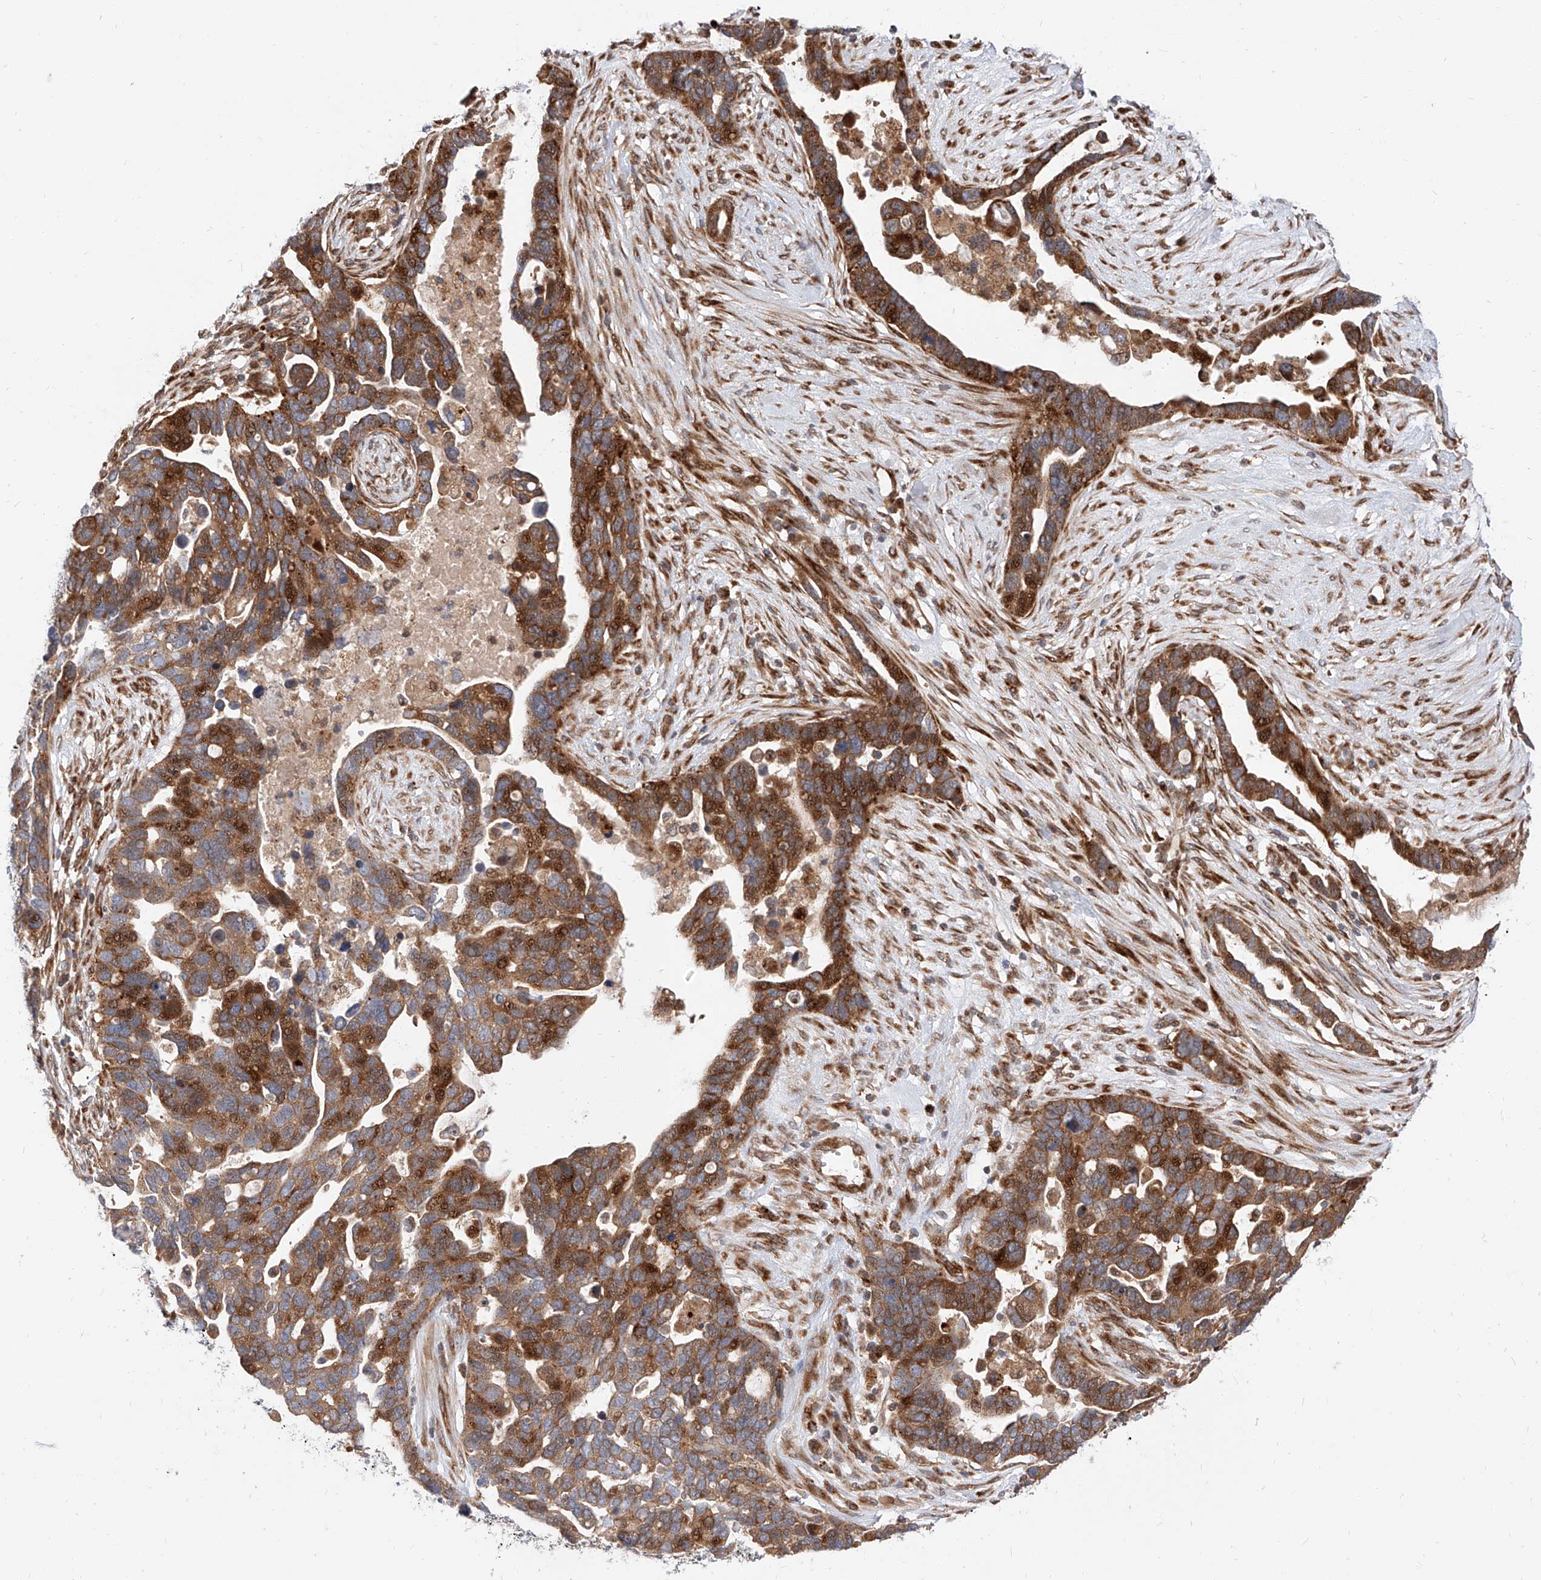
{"staining": {"intensity": "moderate", "quantity": ">75%", "location": "cytoplasmic/membranous,nuclear"}, "tissue": "ovarian cancer", "cell_type": "Tumor cells", "image_type": "cancer", "snomed": [{"axis": "morphology", "description": "Cystadenocarcinoma, serous, NOS"}, {"axis": "topography", "description": "Ovary"}], "caption": "Human serous cystadenocarcinoma (ovarian) stained with a protein marker reveals moderate staining in tumor cells.", "gene": "DIRAS3", "patient": {"sex": "female", "age": 54}}